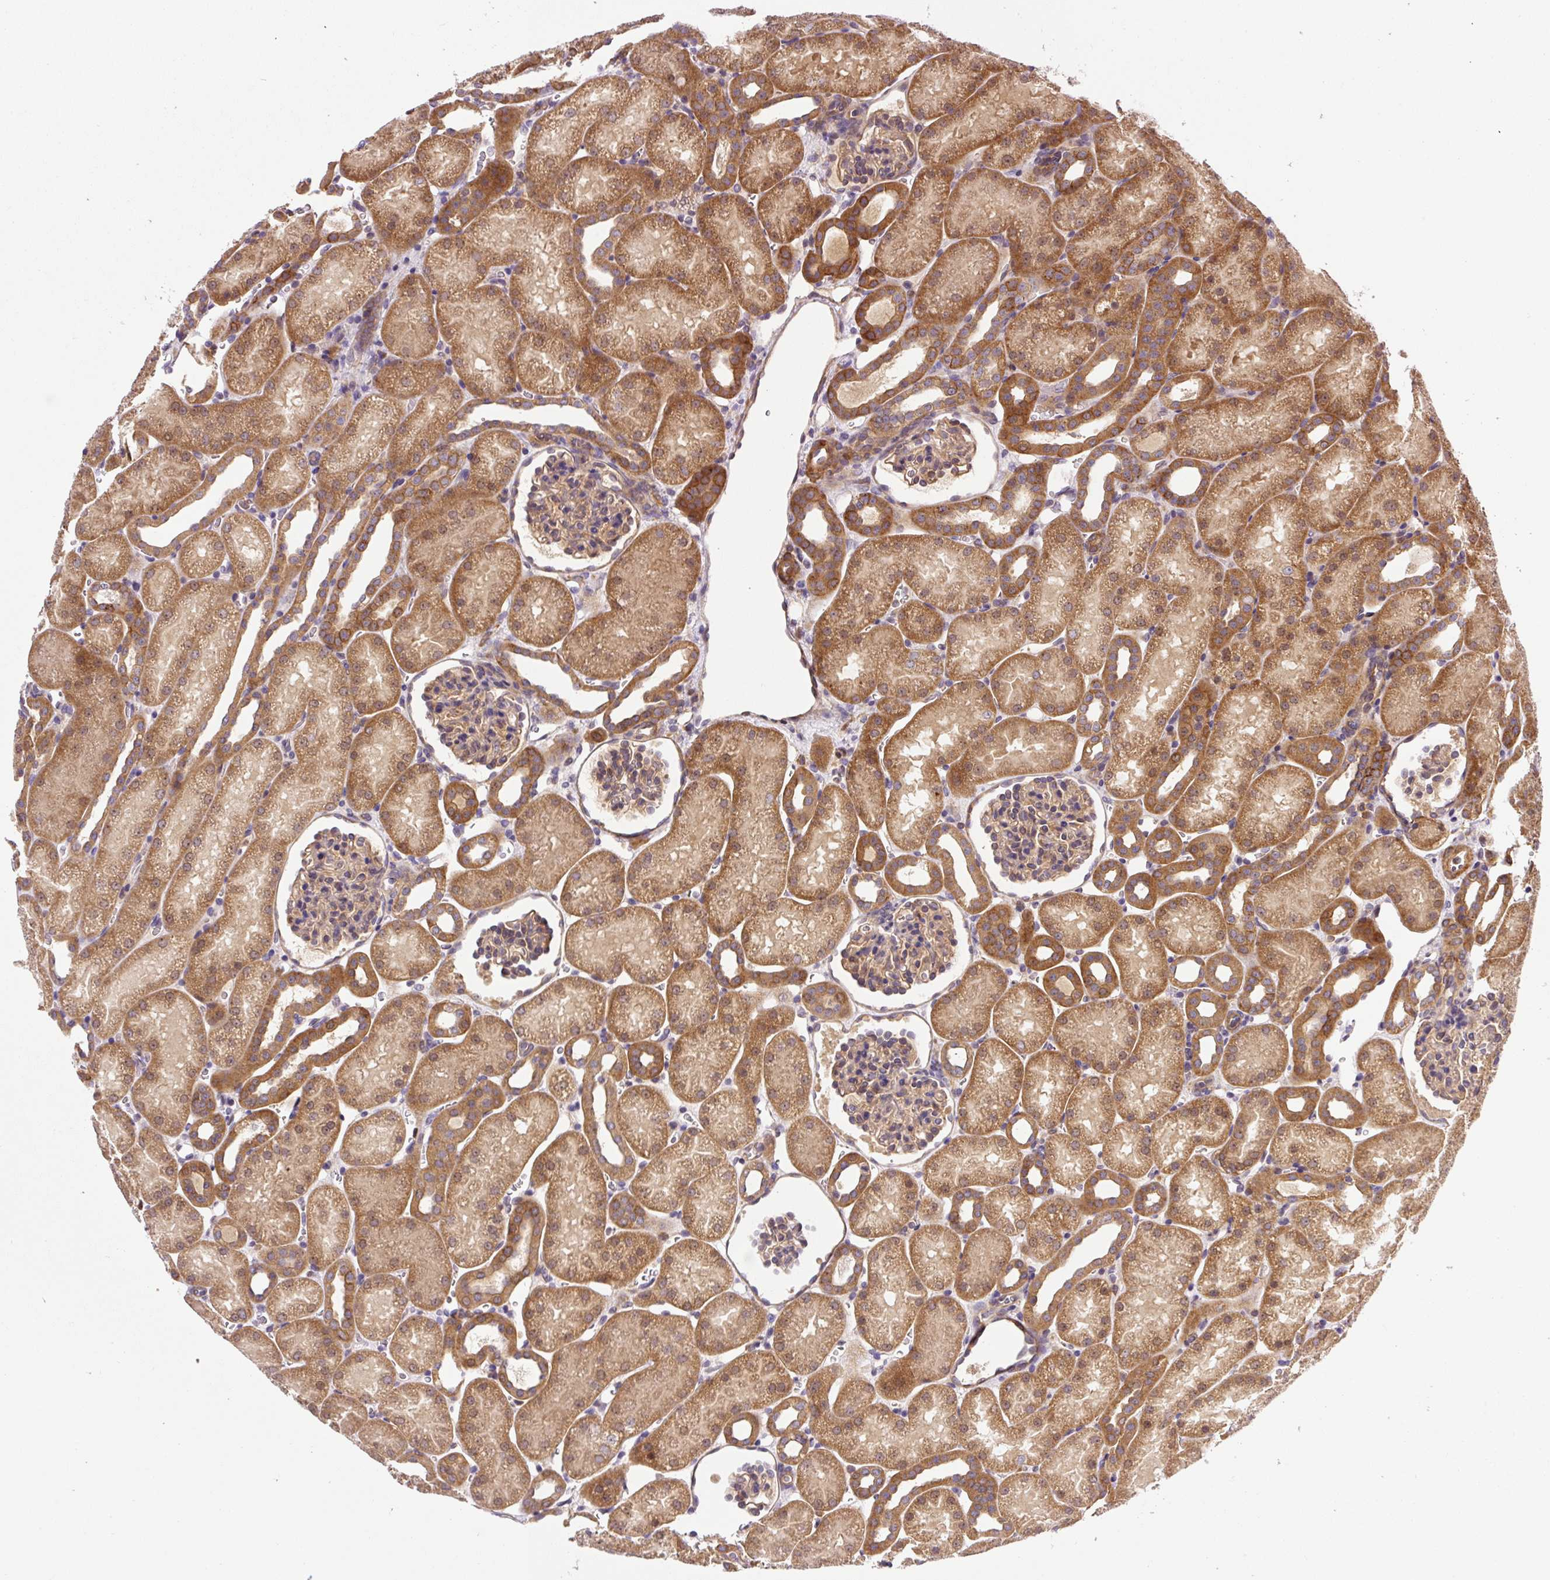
{"staining": {"intensity": "weak", "quantity": "25%-75%", "location": "cytoplasmic/membranous"}, "tissue": "kidney", "cell_type": "Cells in glomeruli", "image_type": "normal", "snomed": [{"axis": "morphology", "description": "Normal tissue, NOS"}, {"axis": "topography", "description": "Kidney"}], "caption": "A brown stain shows weak cytoplasmic/membranous staining of a protein in cells in glomeruli of unremarkable human kidney. Nuclei are stained in blue.", "gene": "CCDC28A", "patient": {"sex": "male", "age": 2}}